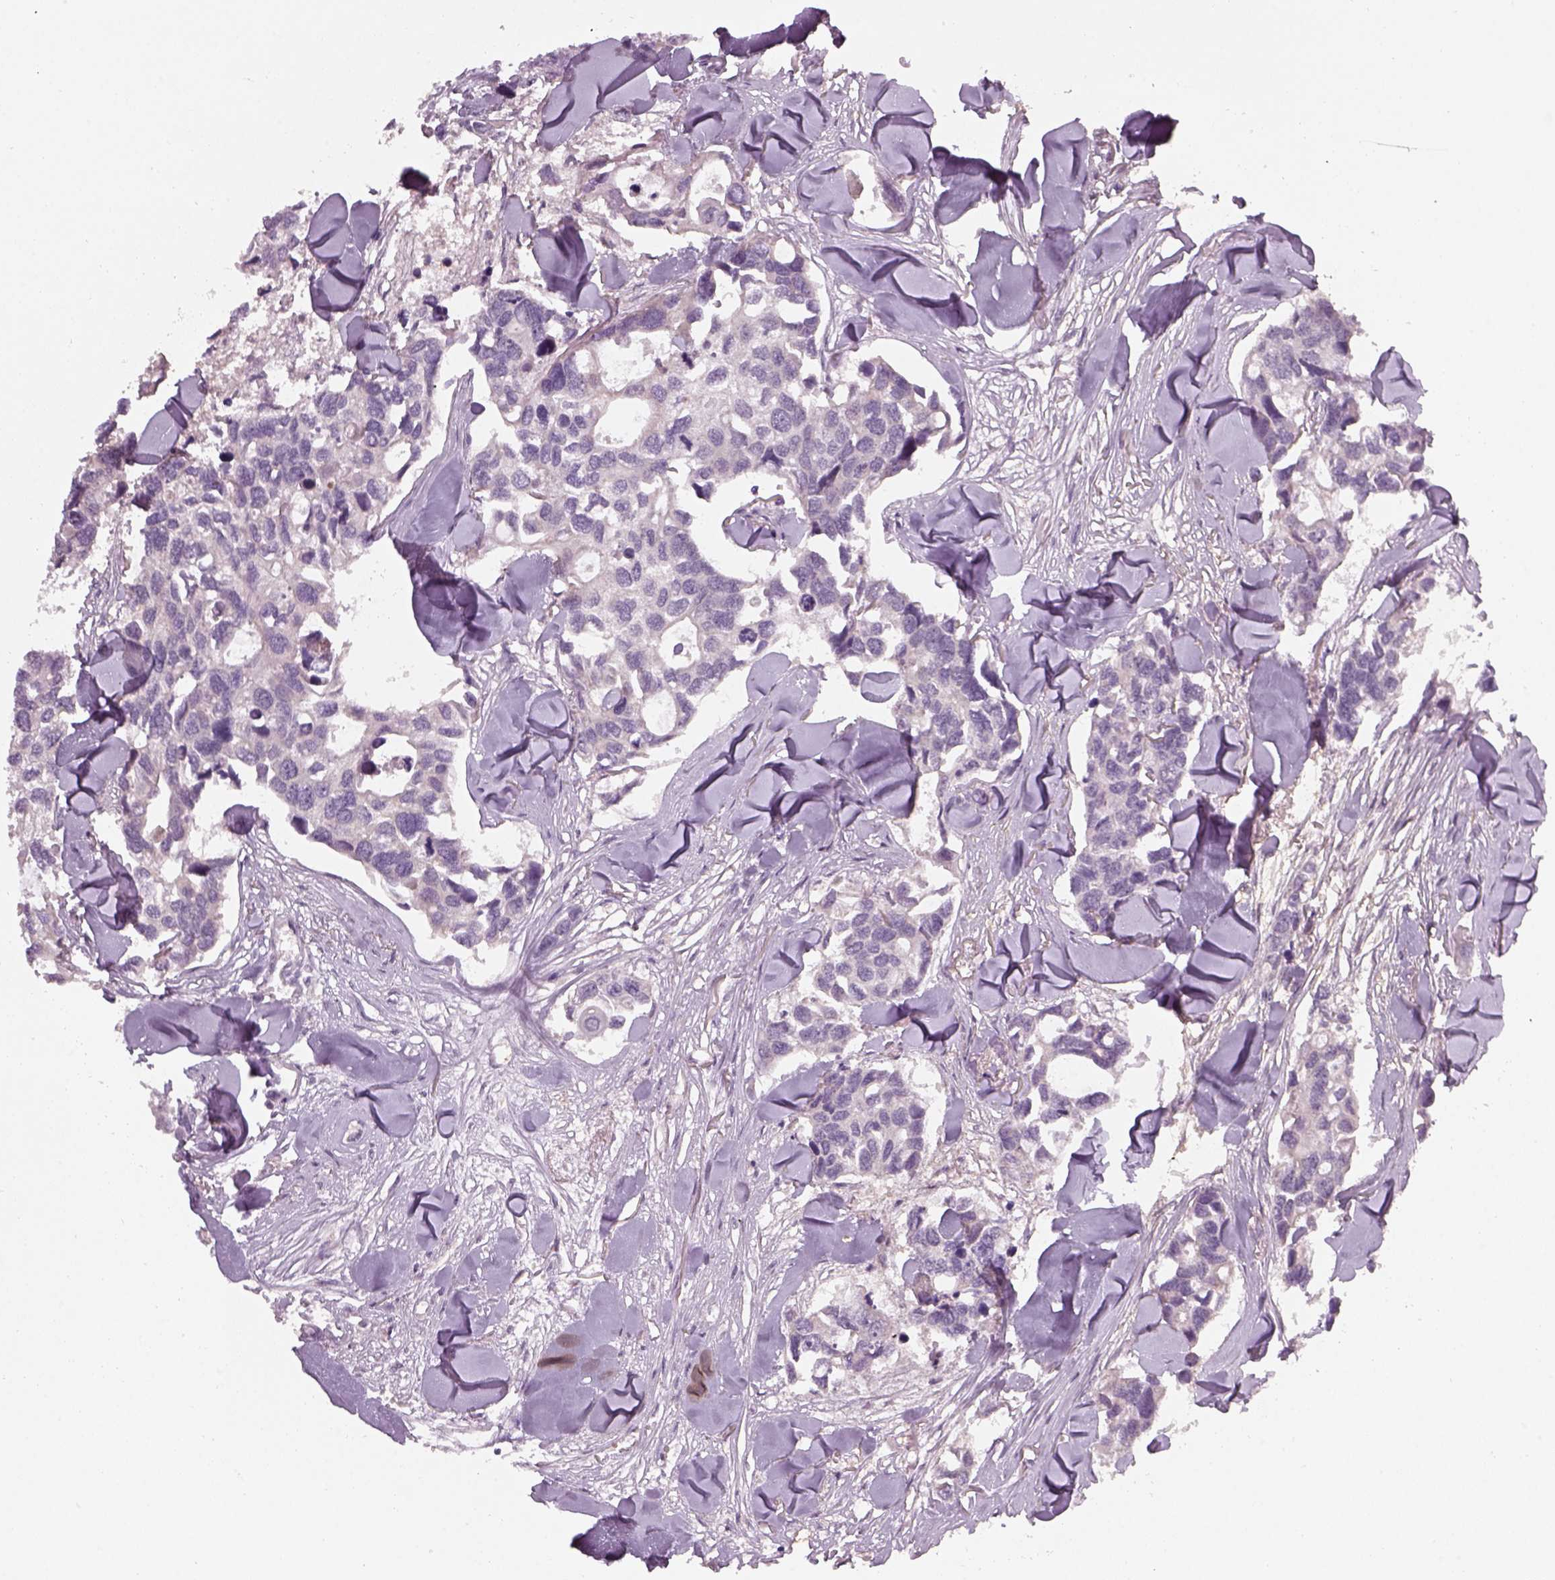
{"staining": {"intensity": "negative", "quantity": "none", "location": "none"}, "tissue": "breast cancer", "cell_type": "Tumor cells", "image_type": "cancer", "snomed": [{"axis": "morphology", "description": "Duct carcinoma"}, {"axis": "topography", "description": "Breast"}], "caption": "The immunohistochemistry photomicrograph has no significant positivity in tumor cells of breast cancer (intraductal carcinoma) tissue. Nuclei are stained in blue.", "gene": "GDNF", "patient": {"sex": "female", "age": 83}}